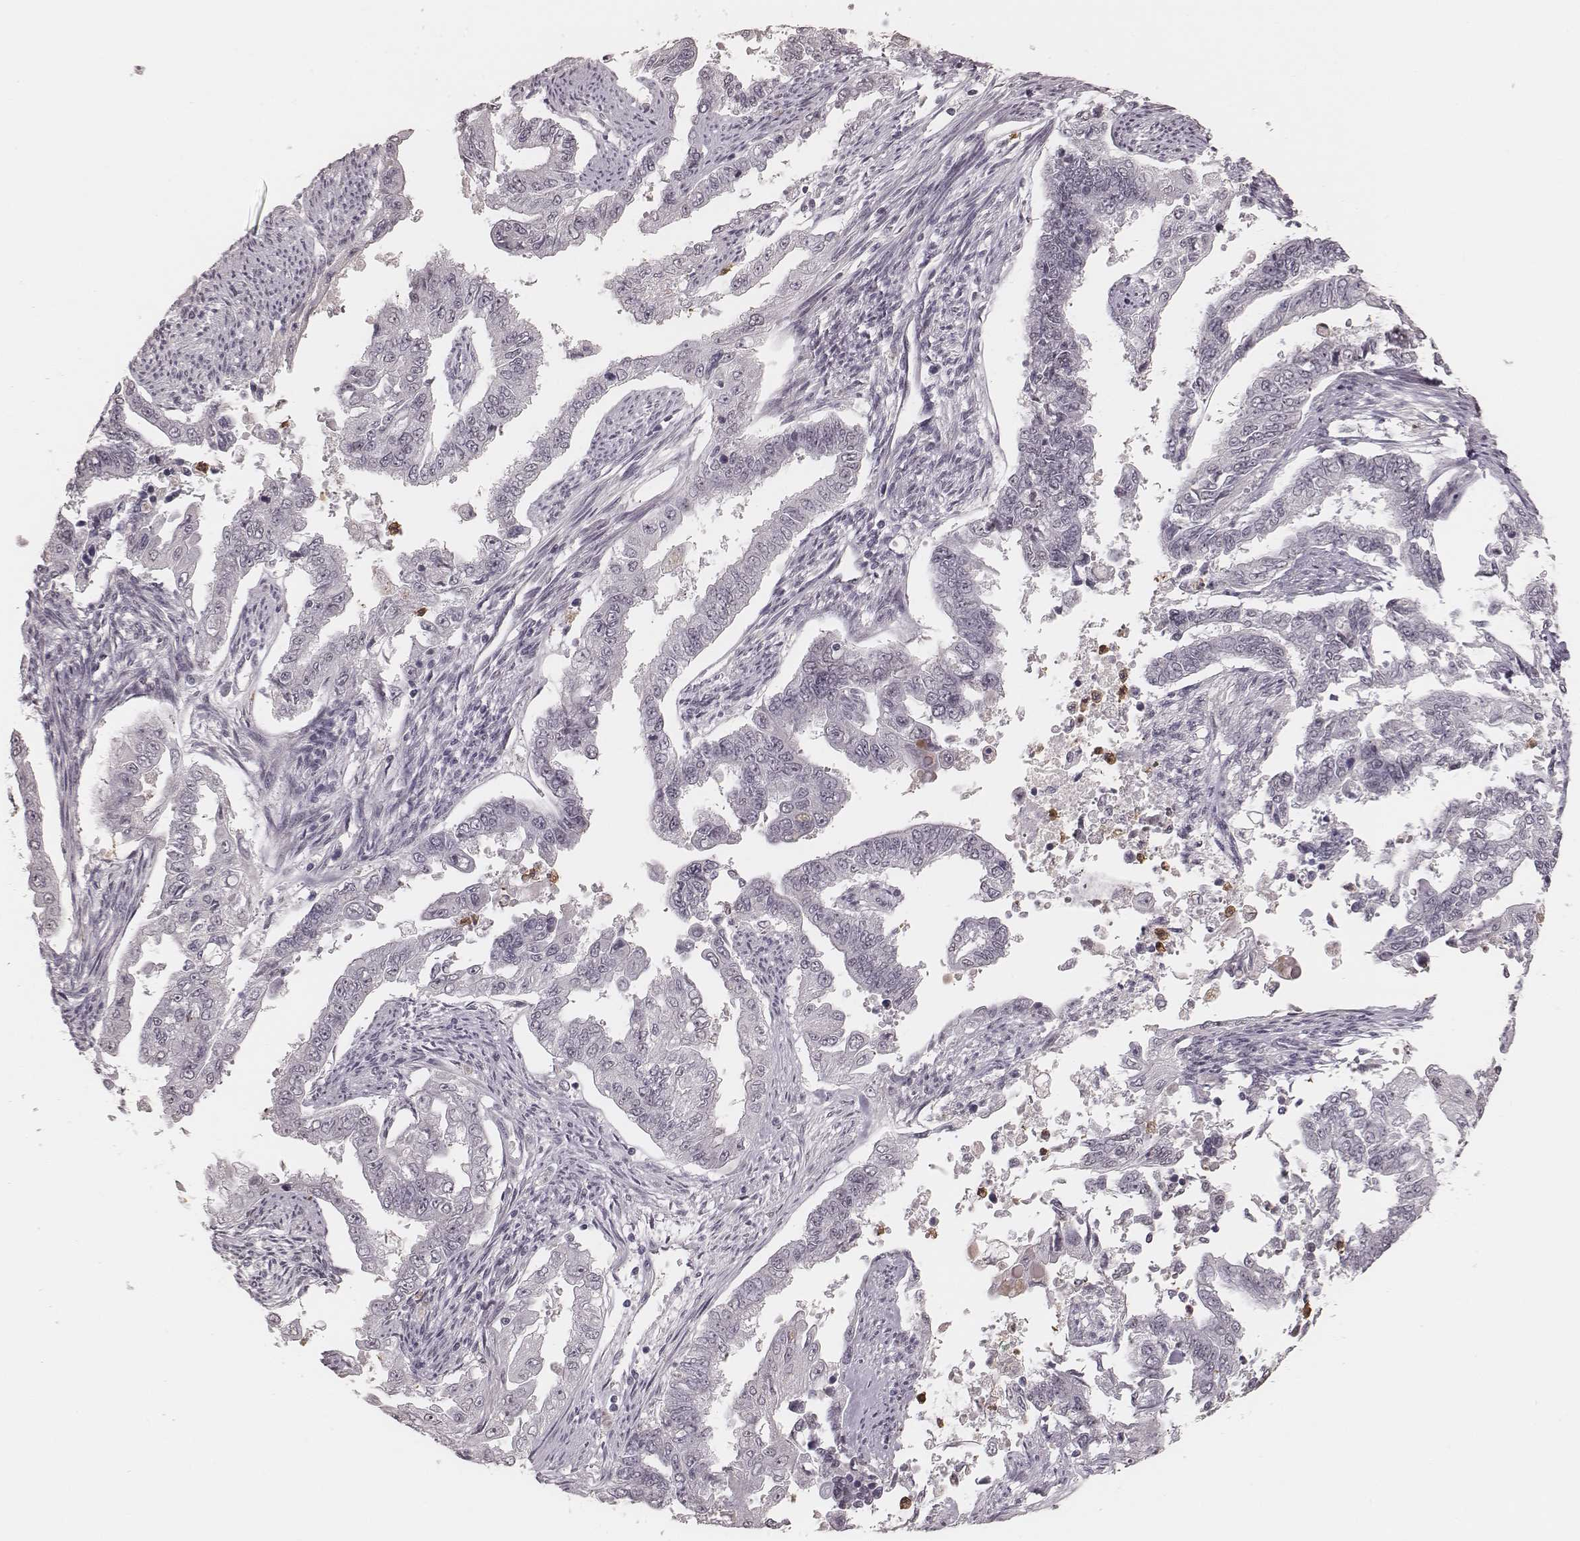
{"staining": {"intensity": "negative", "quantity": "none", "location": "none"}, "tissue": "endometrial cancer", "cell_type": "Tumor cells", "image_type": "cancer", "snomed": [{"axis": "morphology", "description": "Adenocarcinoma, NOS"}, {"axis": "topography", "description": "Uterus"}], "caption": "IHC of adenocarcinoma (endometrial) reveals no expression in tumor cells.", "gene": "KITLG", "patient": {"sex": "female", "age": 59}}